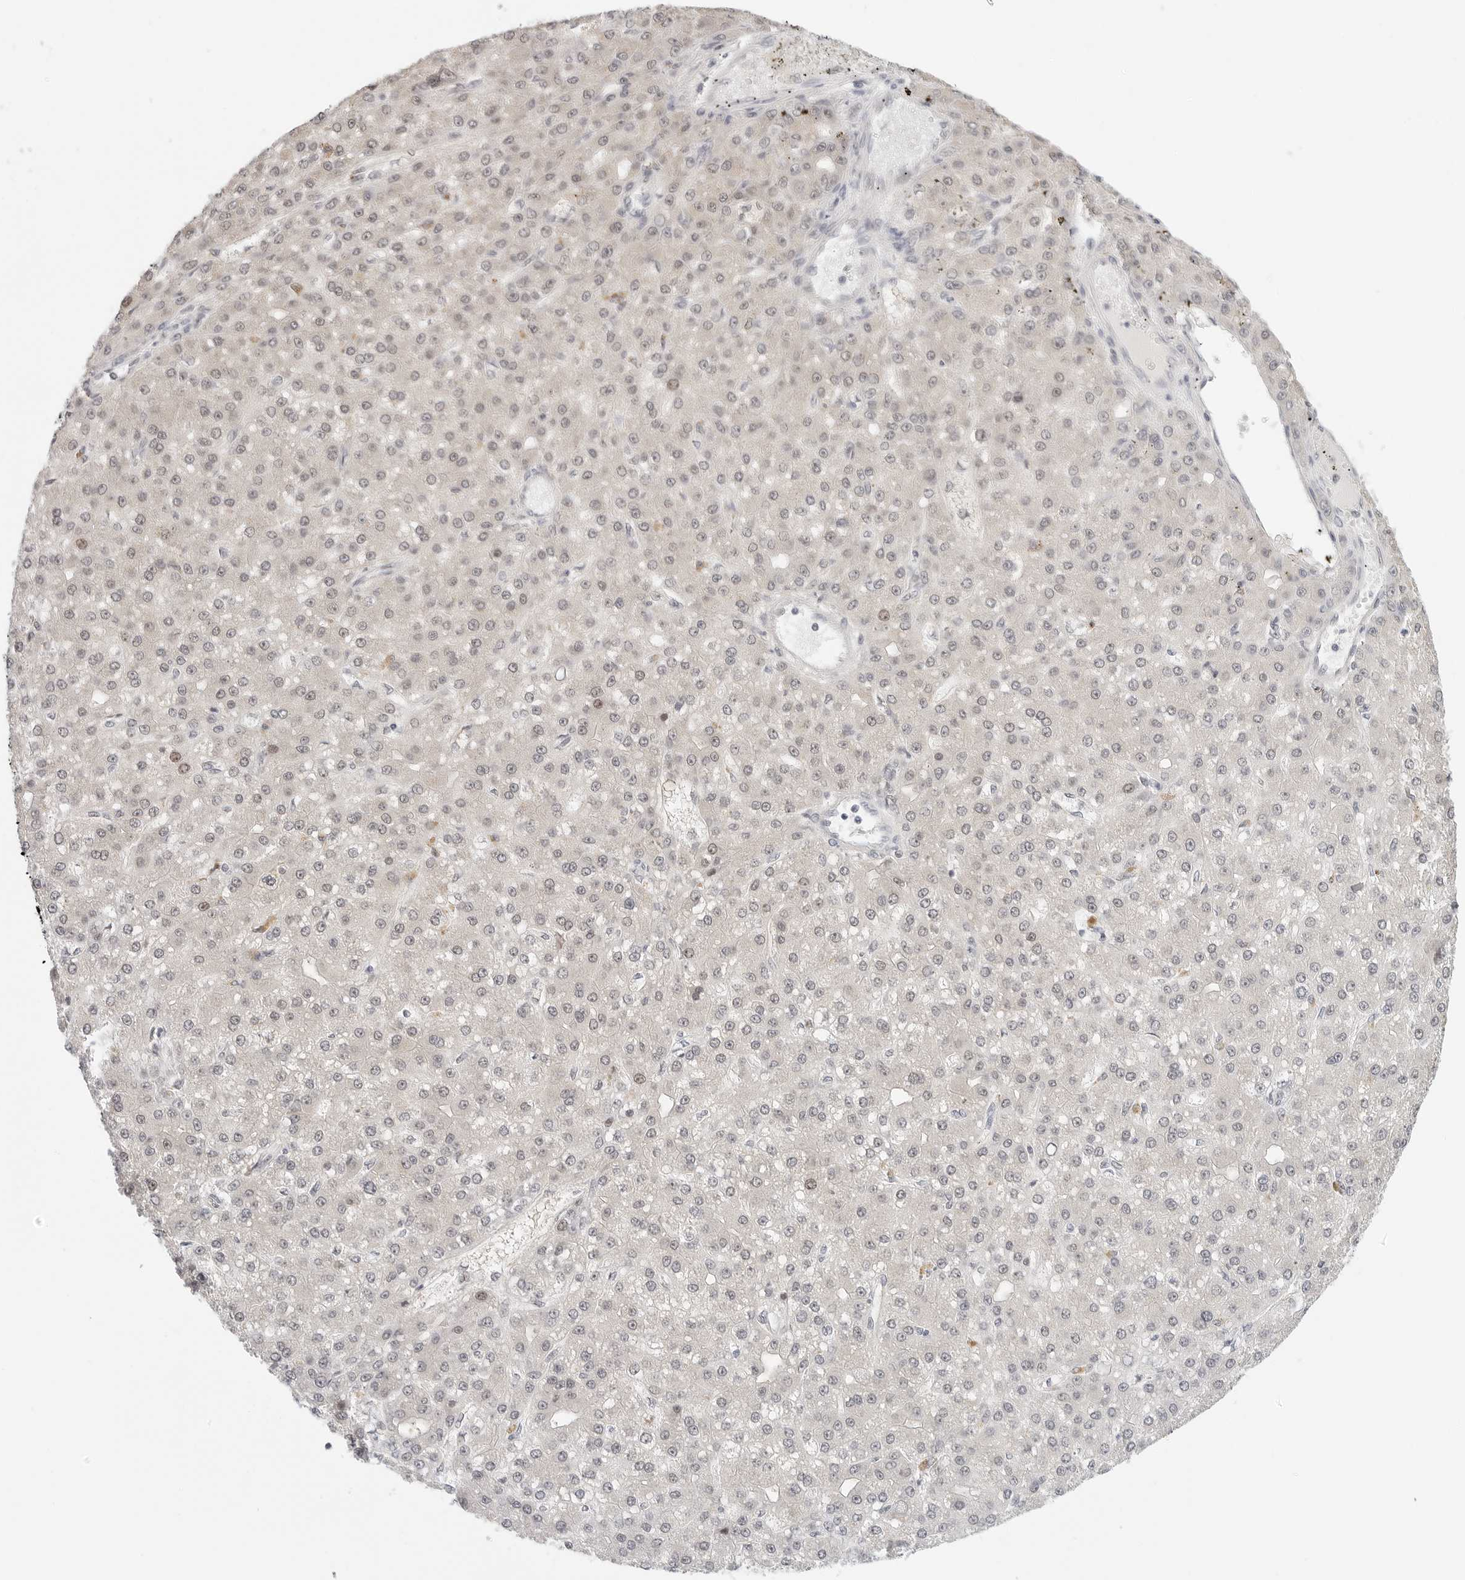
{"staining": {"intensity": "weak", "quantity": "<25%", "location": "nuclear"}, "tissue": "liver cancer", "cell_type": "Tumor cells", "image_type": "cancer", "snomed": [{"axis": "morphology", "description": "Carcinoma, Hepatocellular, NOS"}, {"axis": "topography", "description": "Liver"}], "caption": "Immunohistochemistry of human hepatocellular carcinoma (liver) displays no expression in tumor cells.", "gene": "TSEN2", "patient": {"sex": "male", "age": 67}}